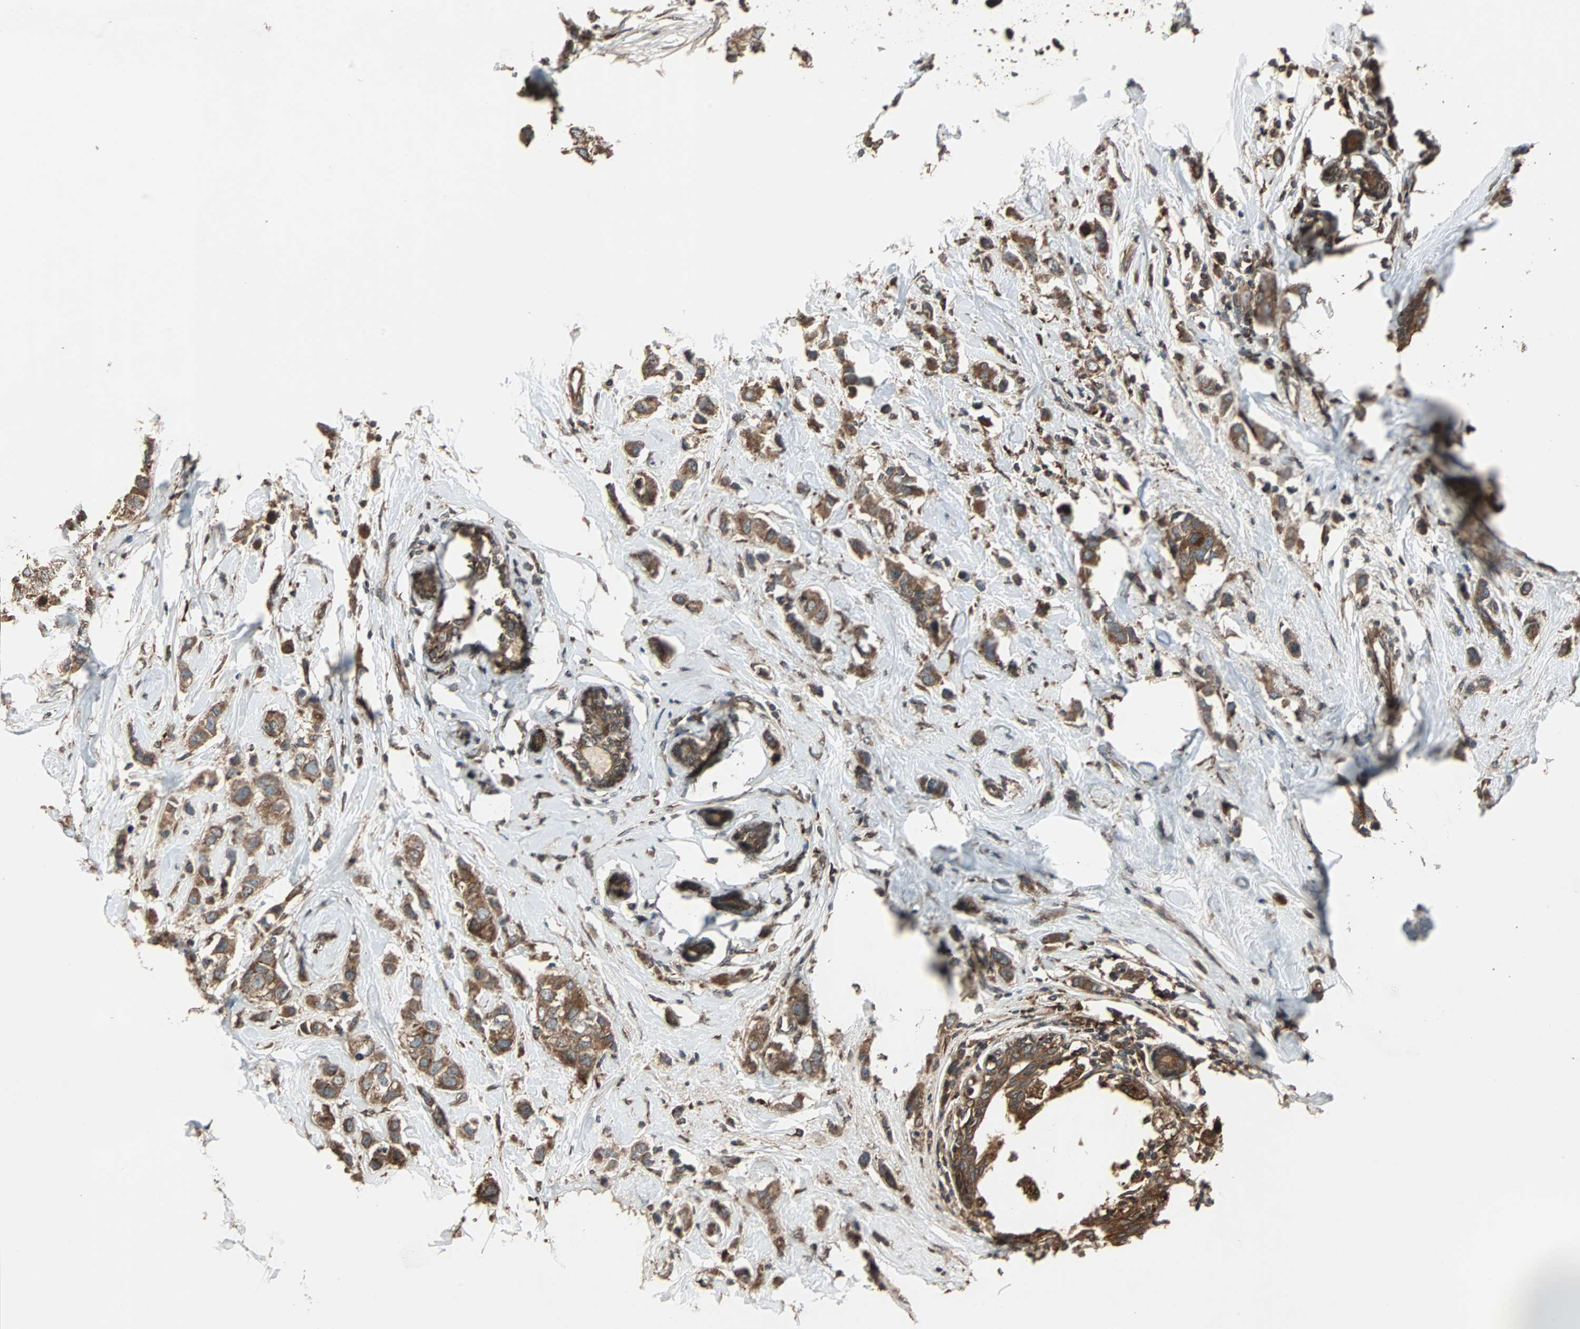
{"staining": {"intensity": "strong", "quantity": ">75%", "location": "cytoplasmic/membranous"}, "tissue": "breast cancer", "cell_type": "Tumor cells", "image_type": "cancer", "snomed": [{"axis": "morphology", "description": "Duct carcinoma"}, {"axis": "topography", "description": "Breast"}], "caption": "Strong cytoplasmic/membranous positivity for a protein is appreciated in approximately >75% of tumor cells of breast intraductal carcinoma using immunohistochemistry.", "gene": "RAB7A", "patient": {"sex": "female", "age": 50}}